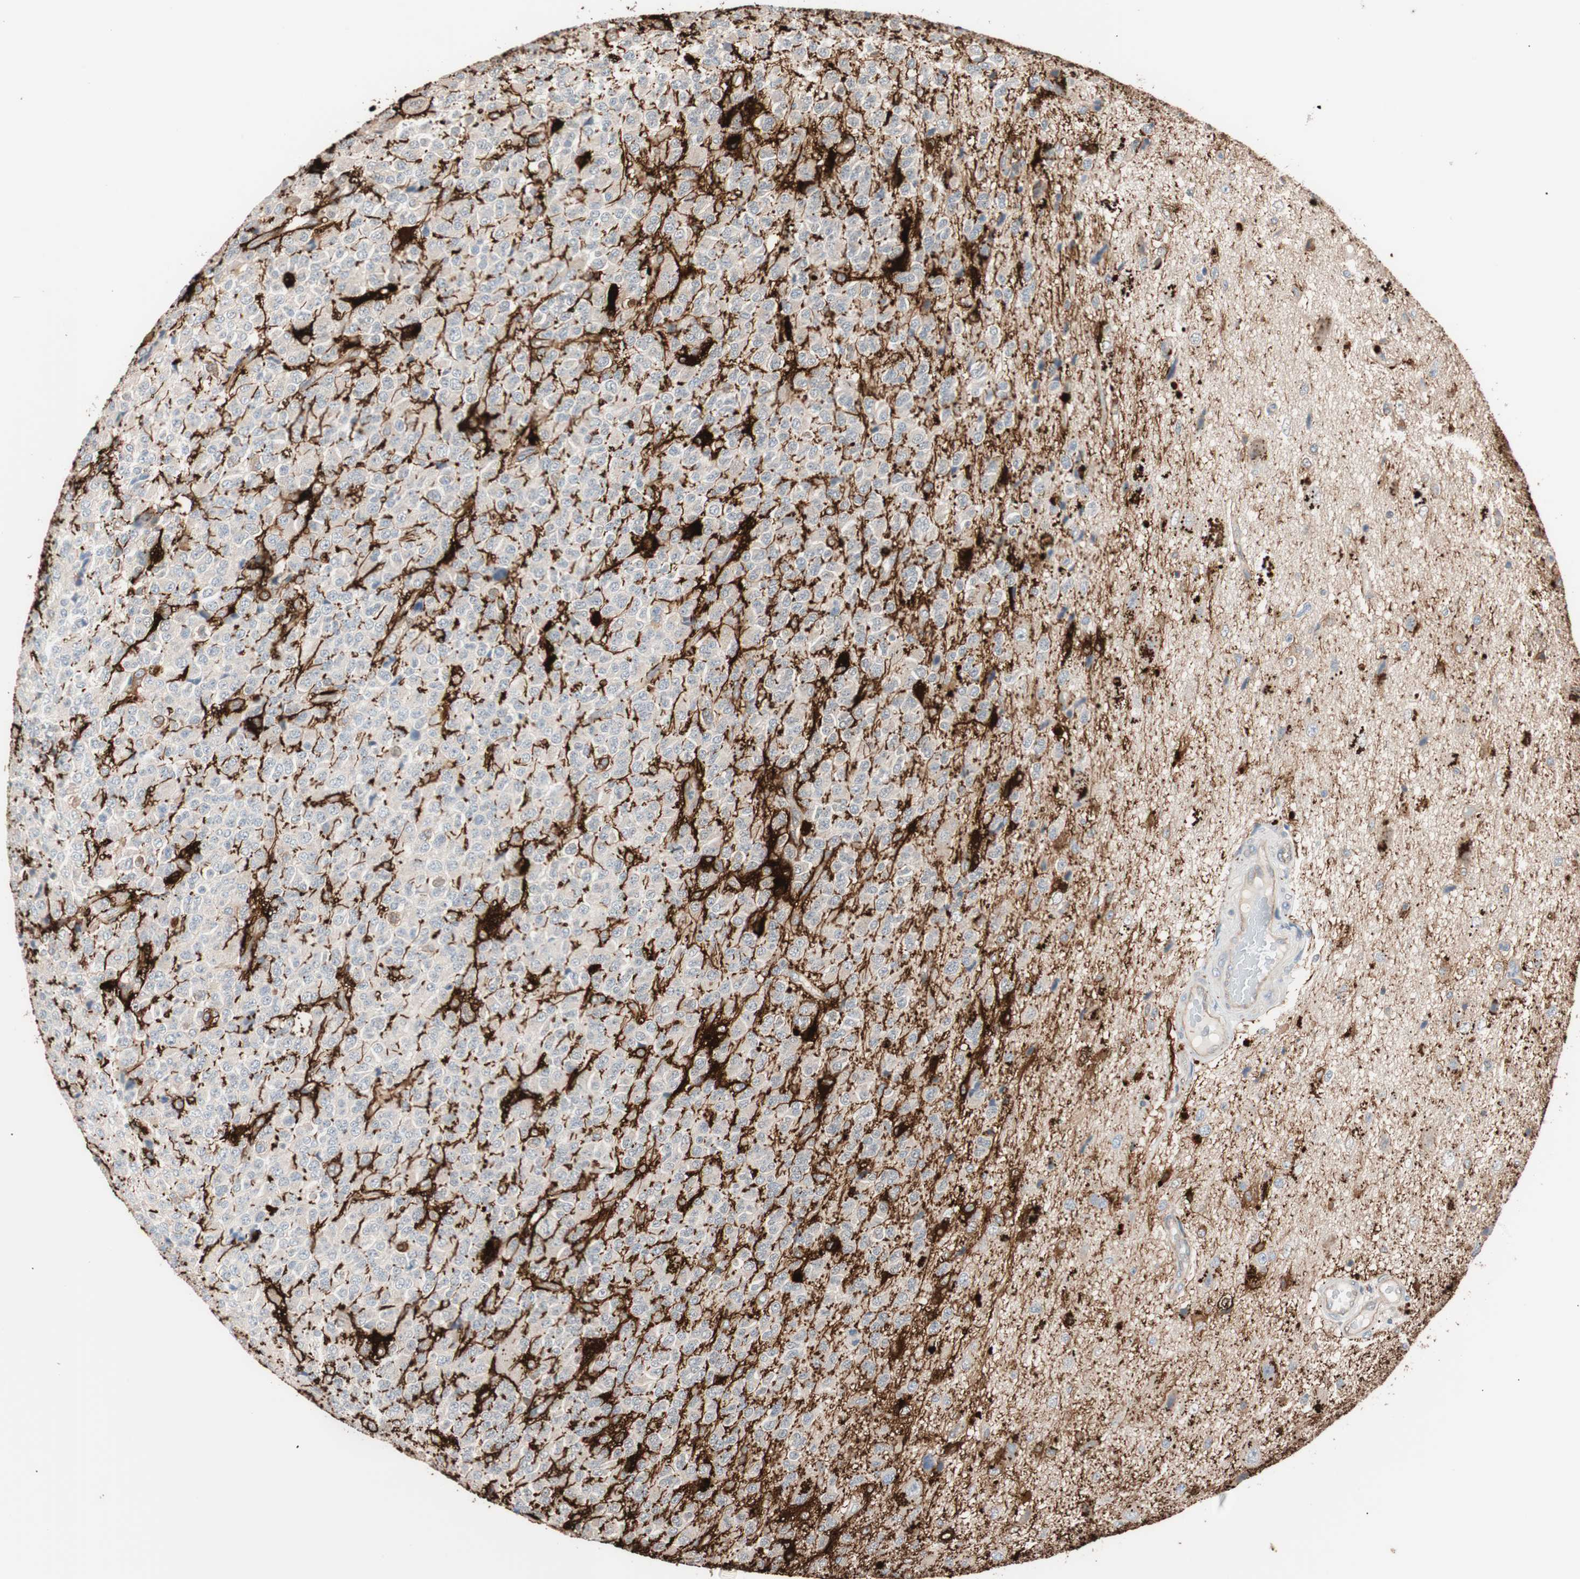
{"staining": {"intensity": "moderate", "quantity": "<25%", "location": "cytoplasmic/membranous"}, "tissue": "glioma", "cell_type": "Tumor cells", "image_type": "cancer", "snomed": [{"axis": "morphology", "description": "Glioma, malignant, High grade"}, {"axis": "topography", "description": "pancreas cauda"}], "caption": "The micrograph demonstrates immunohistochemical staining of malignant high-grade glioma. There is moderate cytoplasmic/membranous expression is seen in approximately <25% of tumor cells.", "gene": "SMG1", "patient": {"sex": "male", "age": 60}}